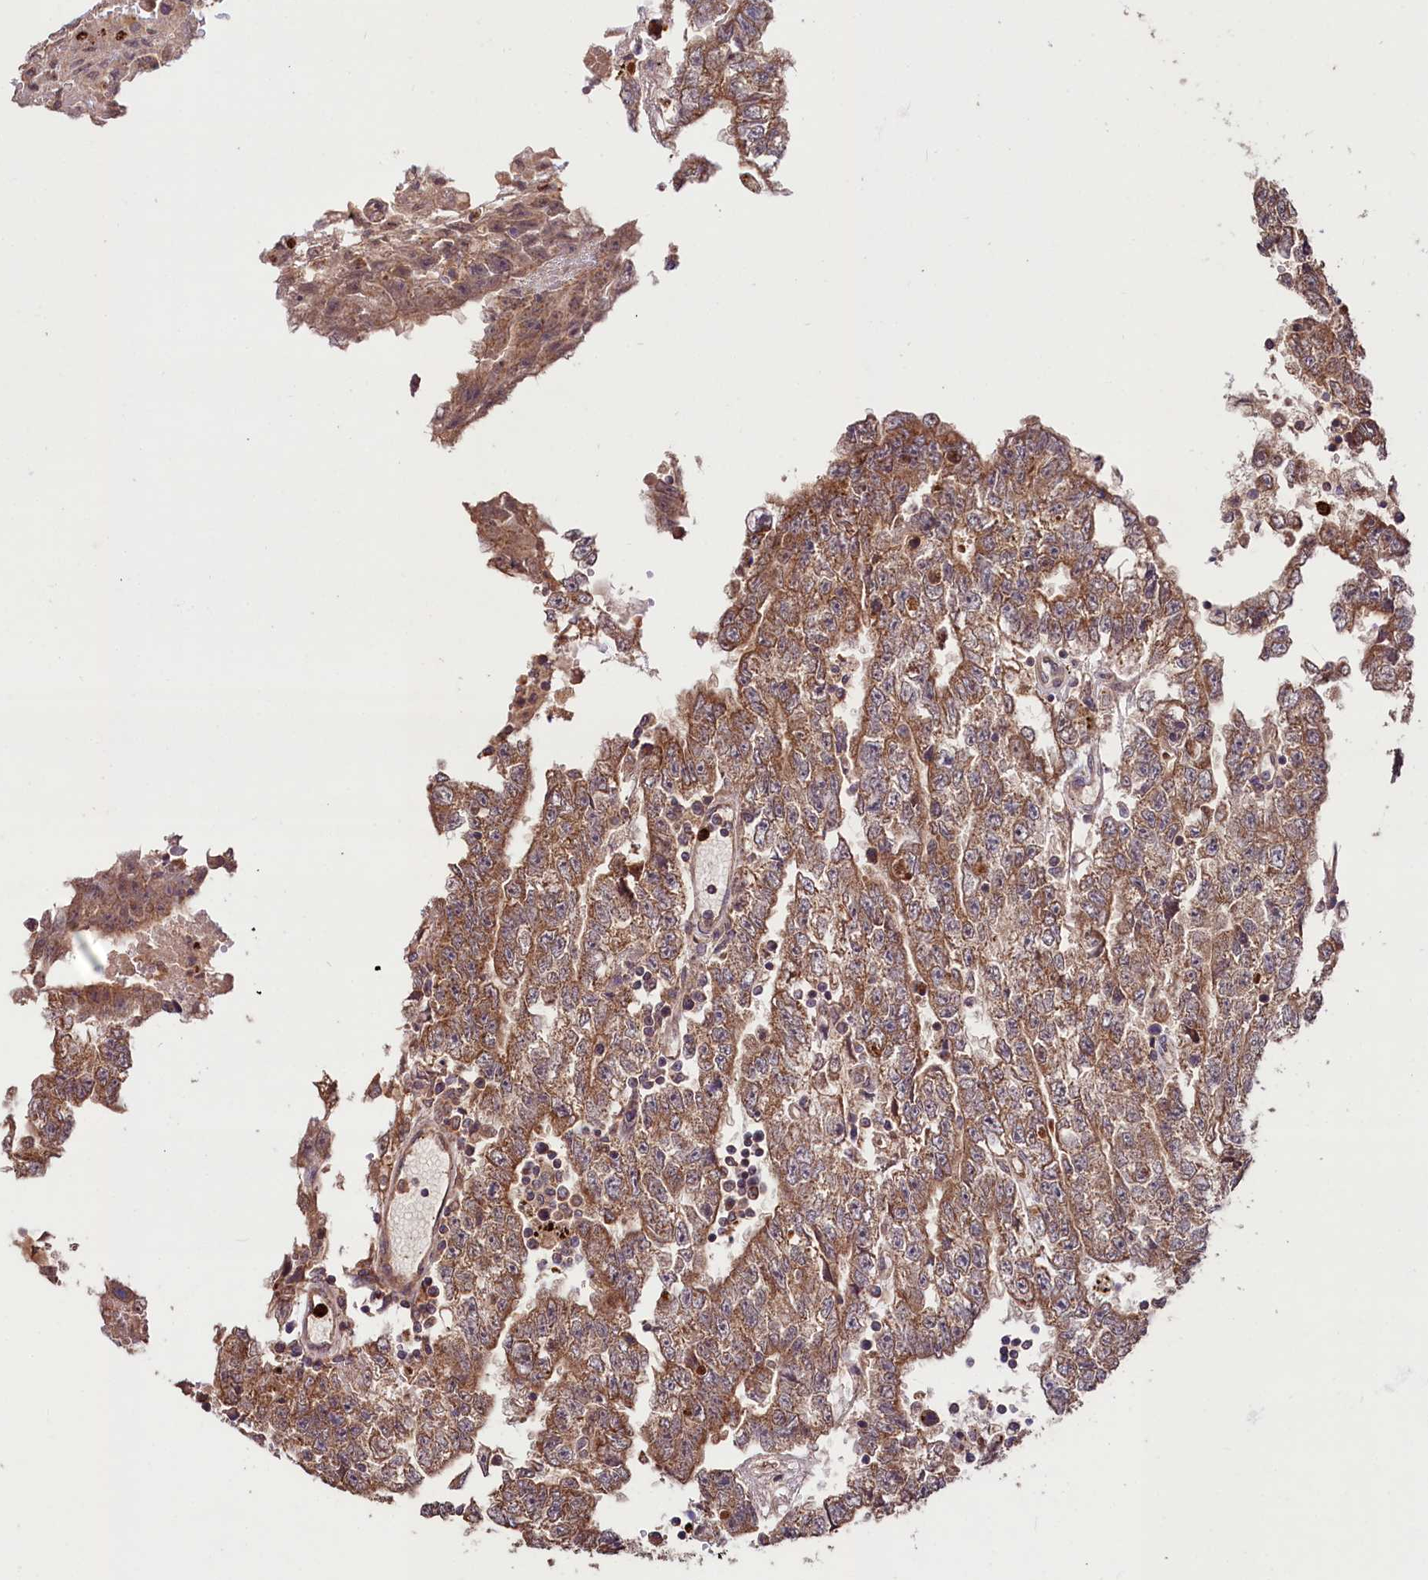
{"staining": {"intensity": "moderate", "quantity": ">75%", "location": "cytoplasmic/membranous"}, "tissue": "testis cancer", "cell_type": "Tumor cells", "image_type": "cancer", "snomed": [{"axis": "morphology", "description": "Carcinoma, Embryonal, NOS"}, {"axis": "topography", "description": "Testis"}], "caption": "A micrograph of testis cancer stained for a protein reveals moderate cytoplasmic/membranous brown staining in tumor cells.", "gene": "KLRB1", "patient": {"sex": "male", "age": 25}}